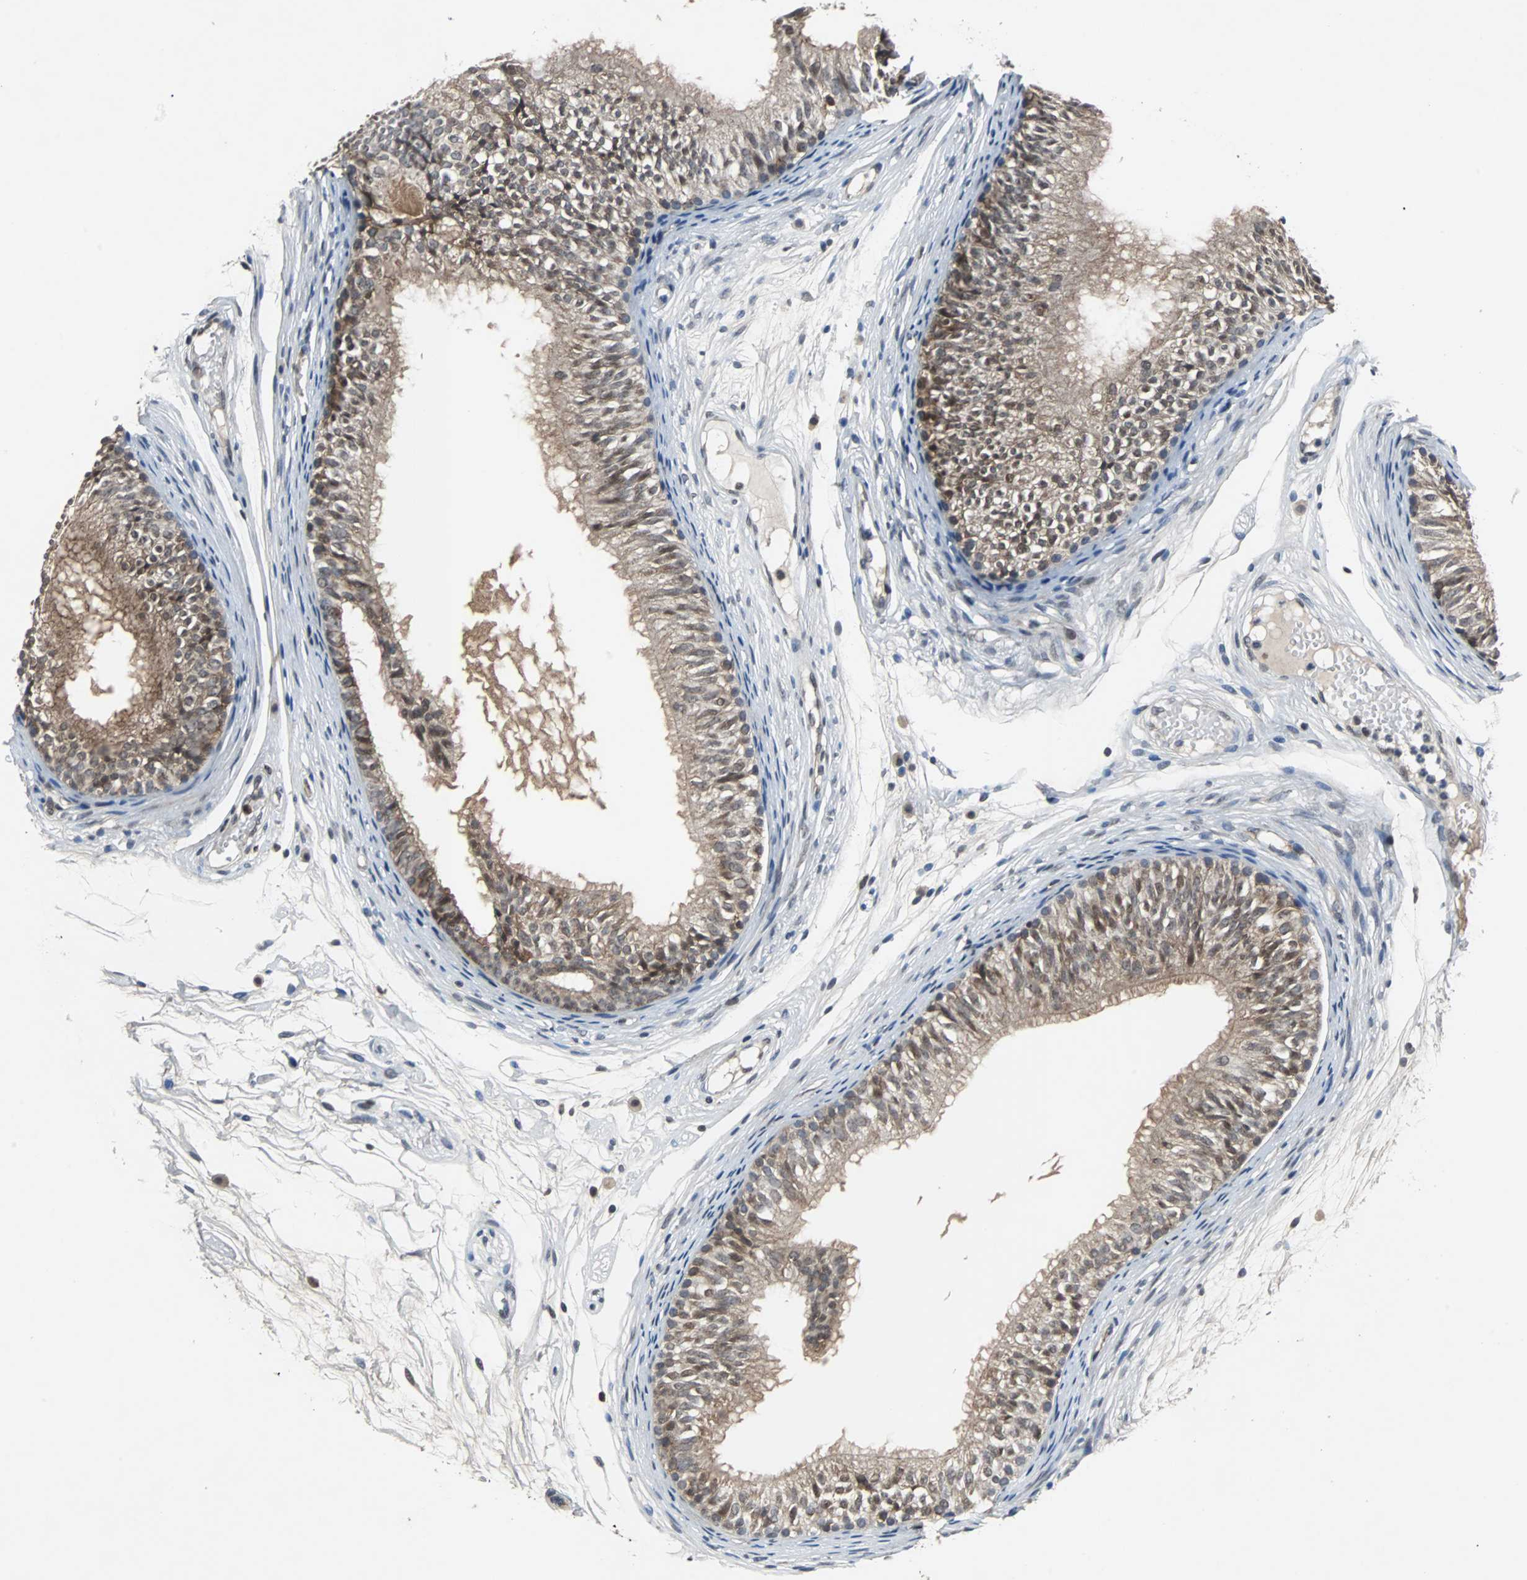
{"staining": {"intensity": "moderate", "quantity": ">75%", "location": "cytoplasmic/membranous"}, "tissue": "epididymis", "cell_type": "Glandular cells", "image_type": "normal", "snomed": [{"axis": "morphology", "description": "Normal tissue, NOS"}, {"axis": "morphology", "description": "Atrophy, NOS"}, {"axis": "topography", "description": "Testis"}, {"axis": "topography", "description": "Epididymis"}], "caption": "Protein staining reveals moderate cytoplasmic/membranous positivity in about >75% of glandular cells in unremarkable epididymis.", "gene": "LSR", "patient": {"sex": "male", "age": 18}}